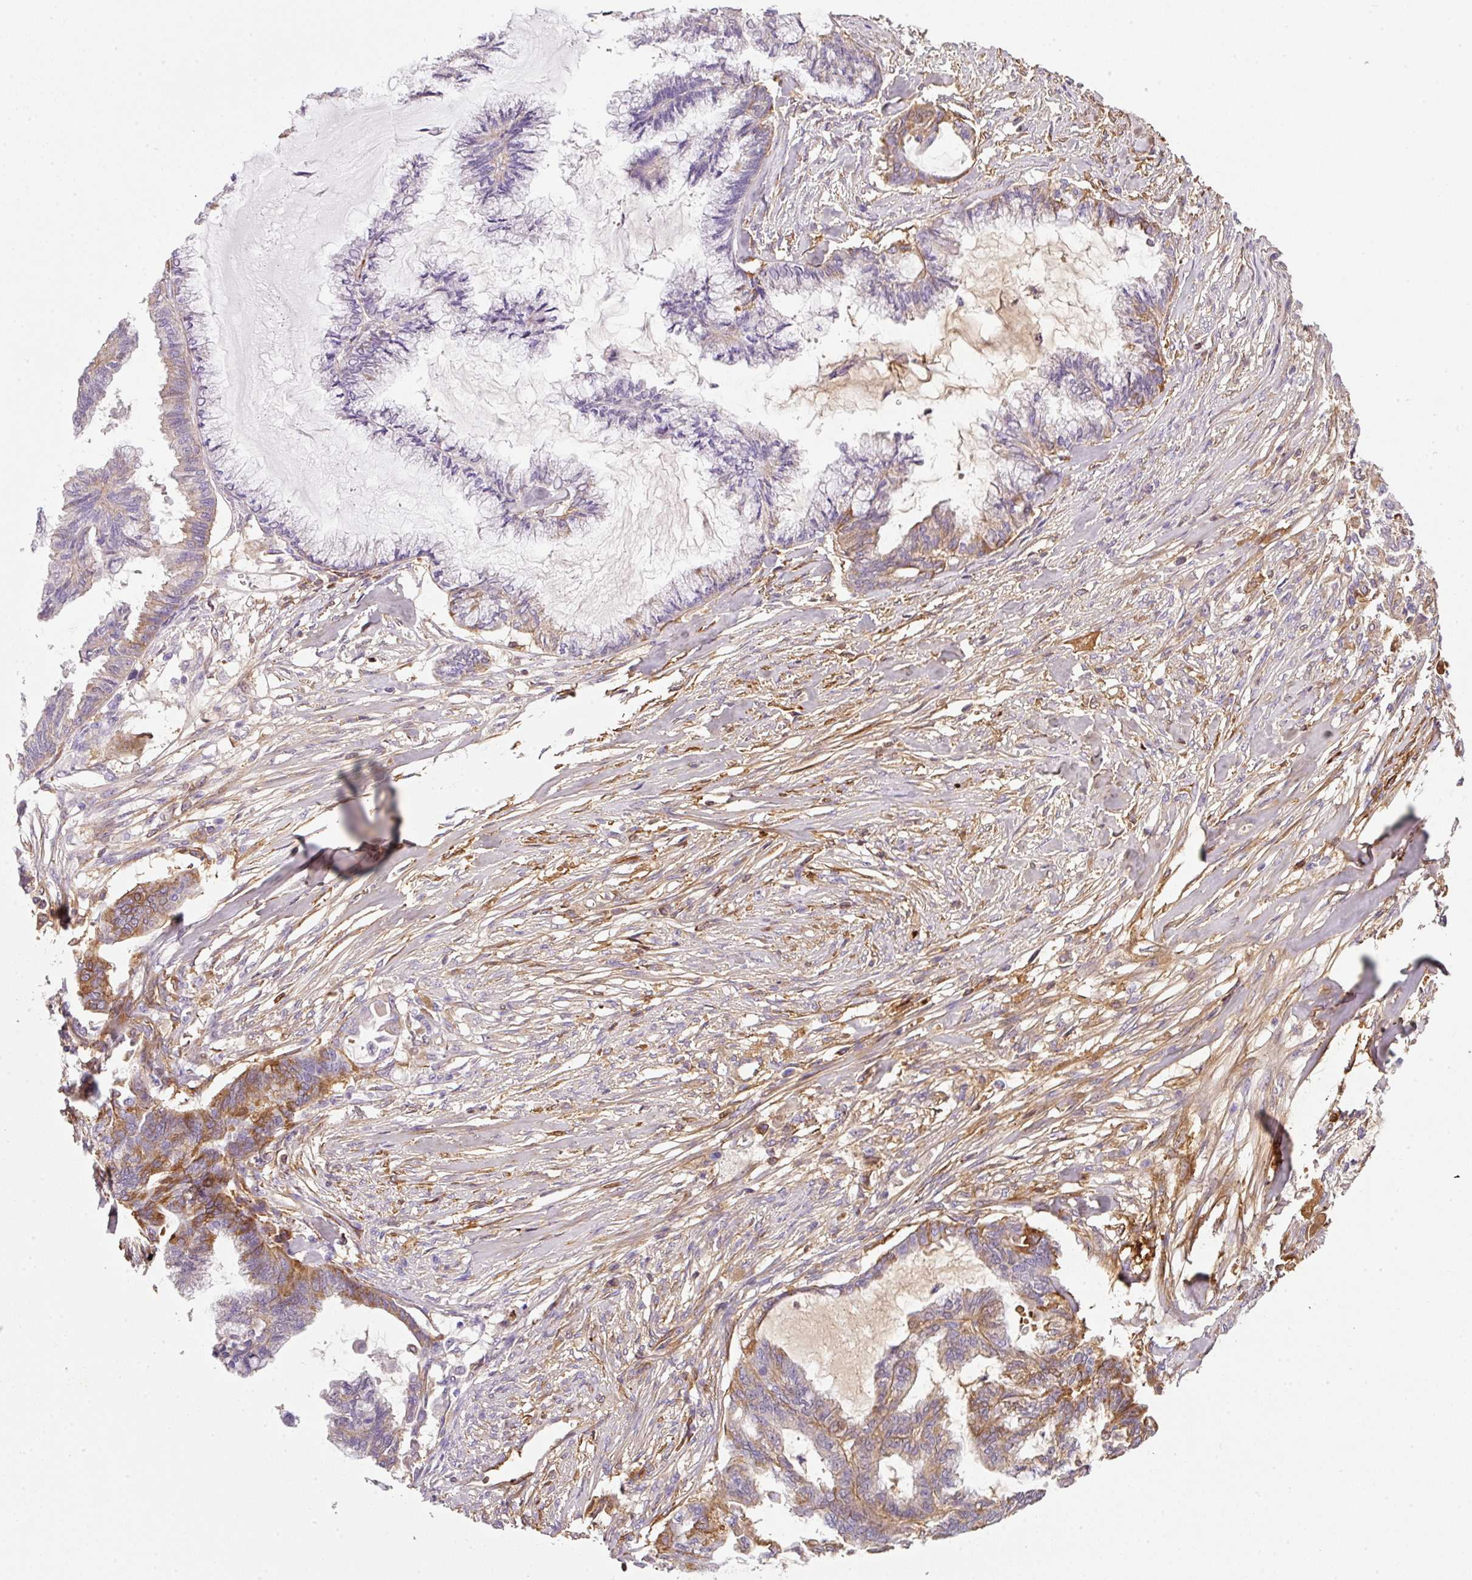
{"staining": {"intensity": "moderate", "quantity": "<25%", "location": "cytoplasmic/membranous"}, "tissue": "endometrial cancer", "cell_type": "Tumor cells", "image_type": "cancer", "snomed": [{"axis": "morphology", "description": "Adenocarcinoma, NOS"}, {"axis": "topography", "description": "Endometrium"}], "caption": "Adenocarcinoma (endometrial) stained with immunohistochemistry demonstrates moderate cytoplasmic/membranous positivity in about <25% of tumor cells.", "gene": "SOS2", "patient": {"sex": "female", "age": 86}}